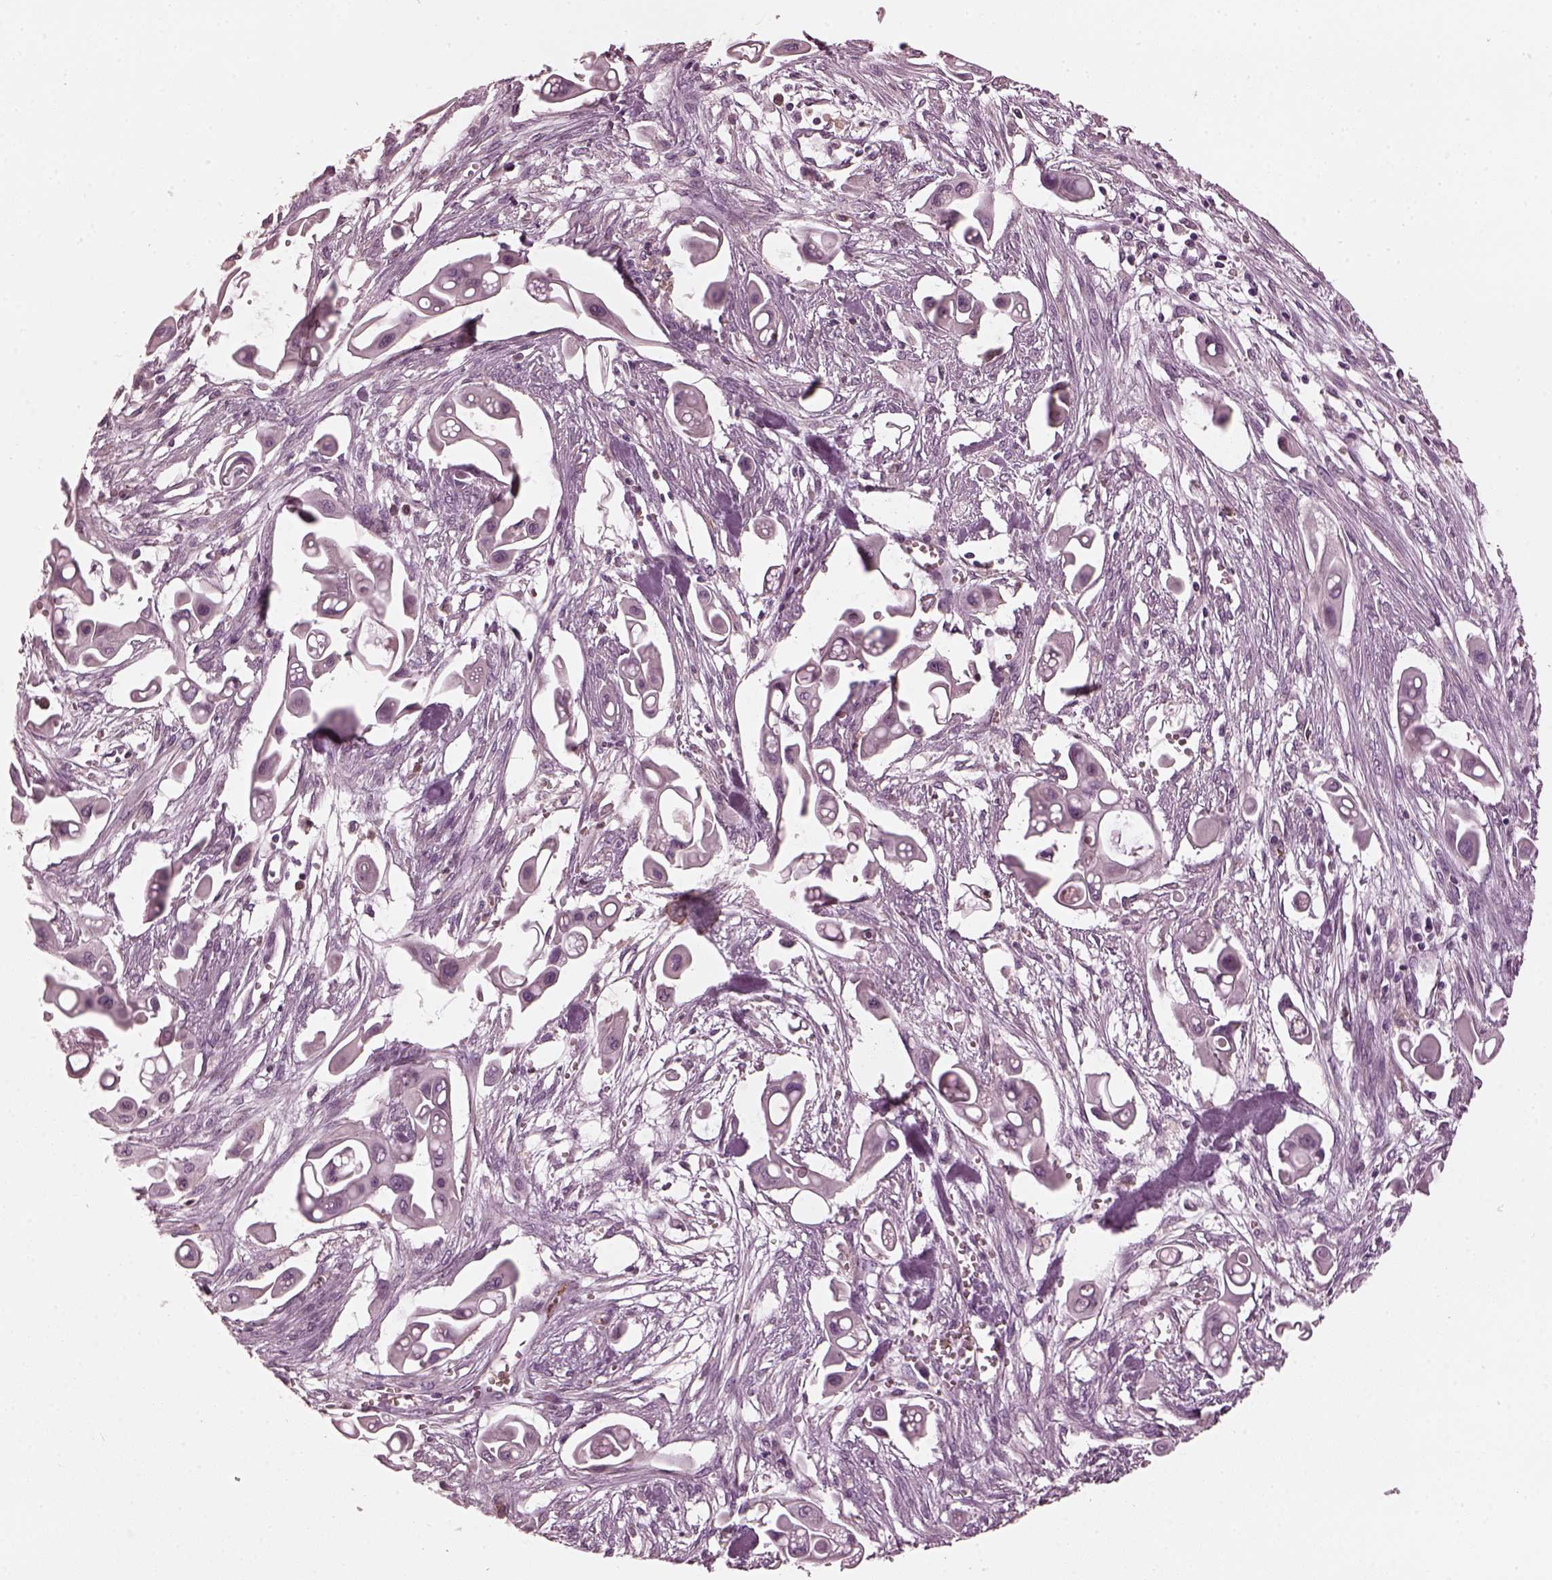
{"staining": {"intensity": "negative", "quantity": "none", "location": "none"}, "tissue": "pancreatic cancer", "cell_type": "Tumor cells", "image_type": "cancer", "snomed": [{"axis": "morphology", "description": "Adenocarcinoma, NOS"}, {"axis": "topography", "description": "Pancreas"}], "caption": "There is no significant expression in tumor cells of adenocarcinoma (pancreatic). (Stains: DAB (3,3'-diaminobenzidine) IHC with hematoxylin counter stain, Microscopy: brightfield microscopy at high magnification).", "gene": "PSTPIP2", "patient": {"sex": "male", "age": 50}}